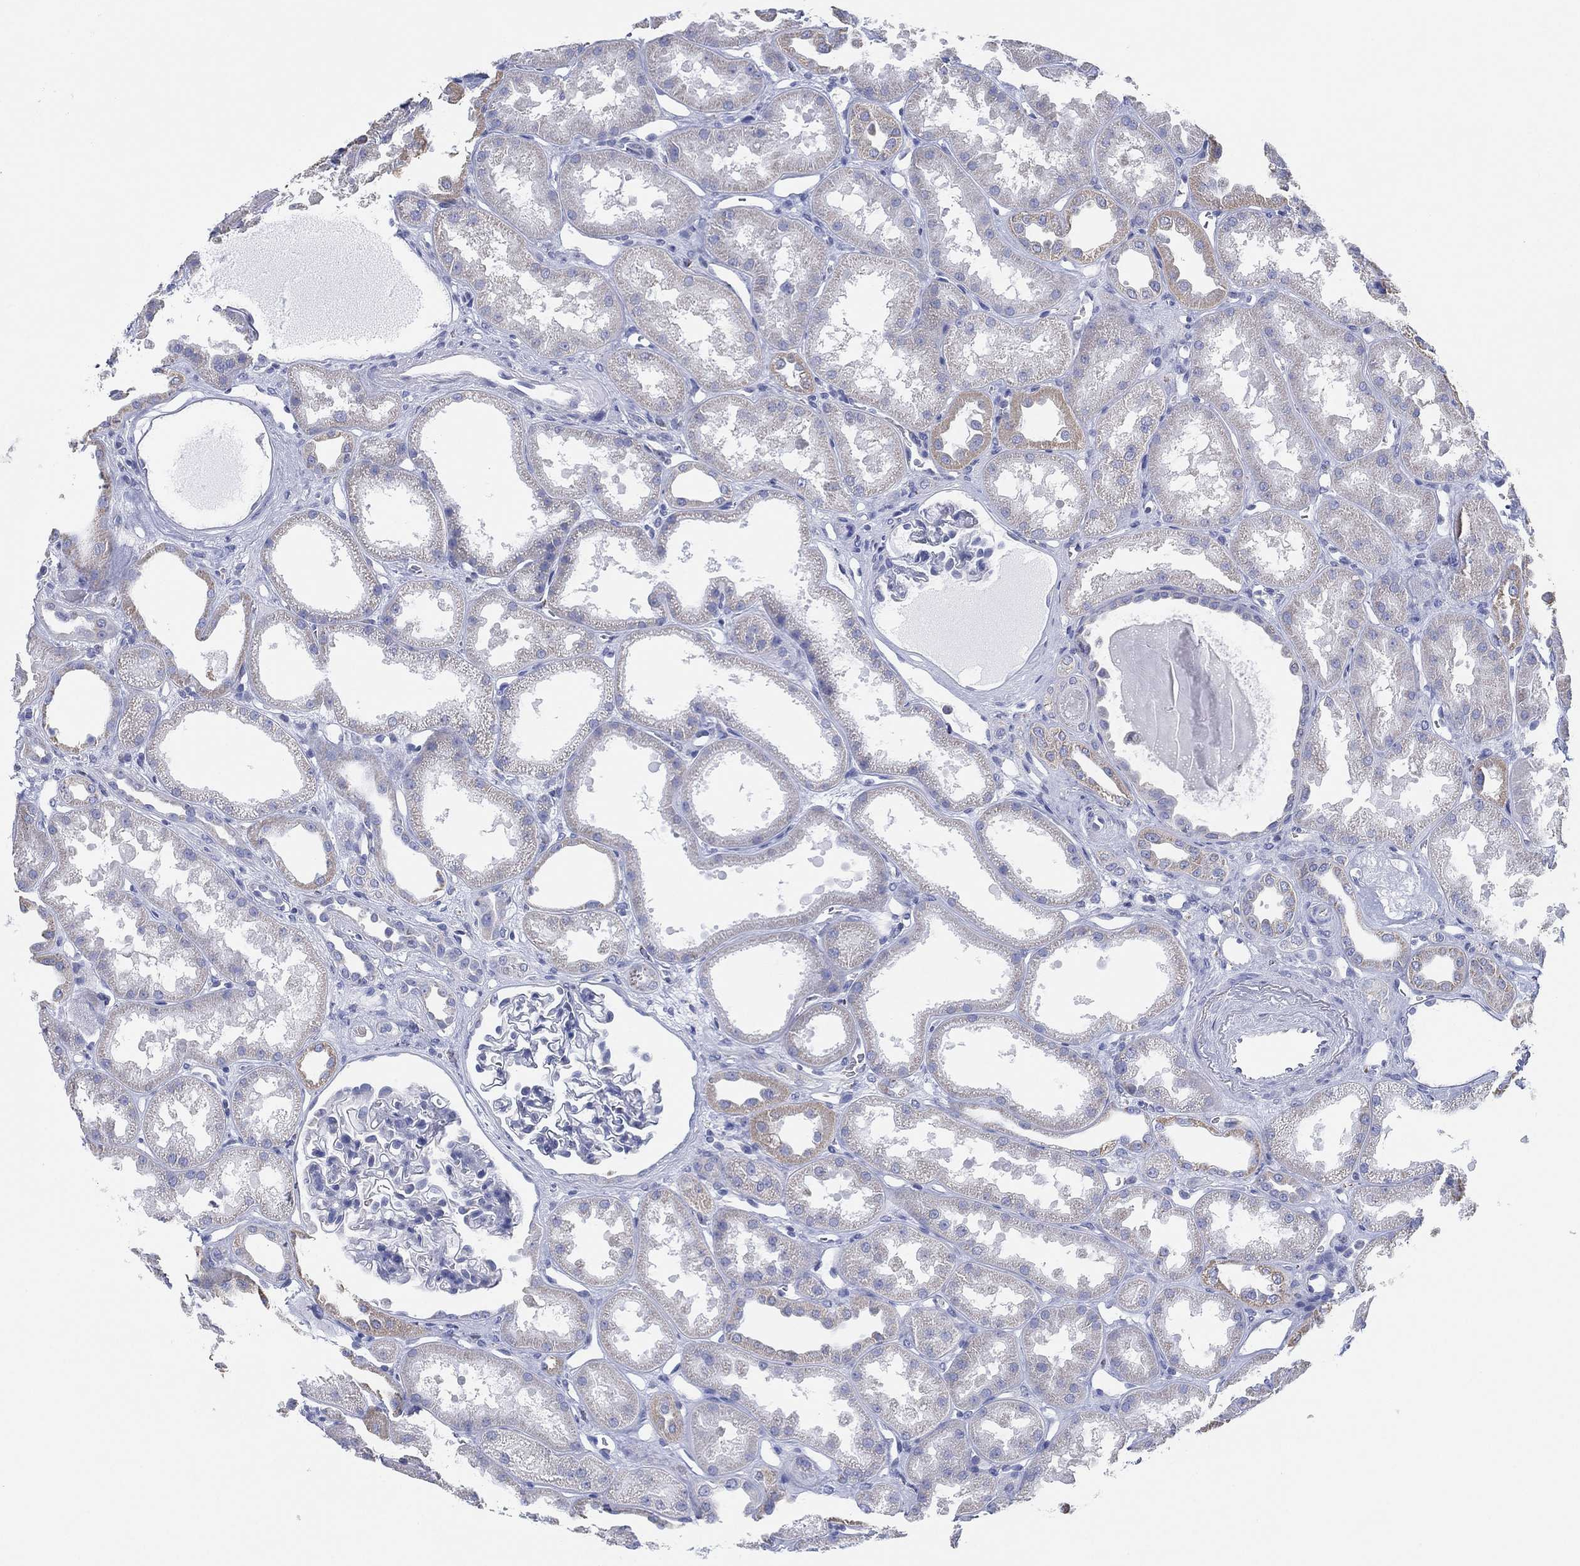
{"staining": {"intensity": "negative", "quantity": "none", "location": "none"}, "tissue": "kidney", "cell_type": "Cells in glomeruli", "image_type": "normal", "snomed": [{"axis": "morphology", "description": "Normal tissue, NOS"}, {"axis": "topography", "description": "Kidney"}], "caption": "An immunohistochemistry micrograph of benign kidney is shown. There is no staining in cells in glomeruli of kidney. (DAB immunohistochemistry, high magnification).", "gene": "CFTR", "patient": {"sex": "male", "age": 61}}